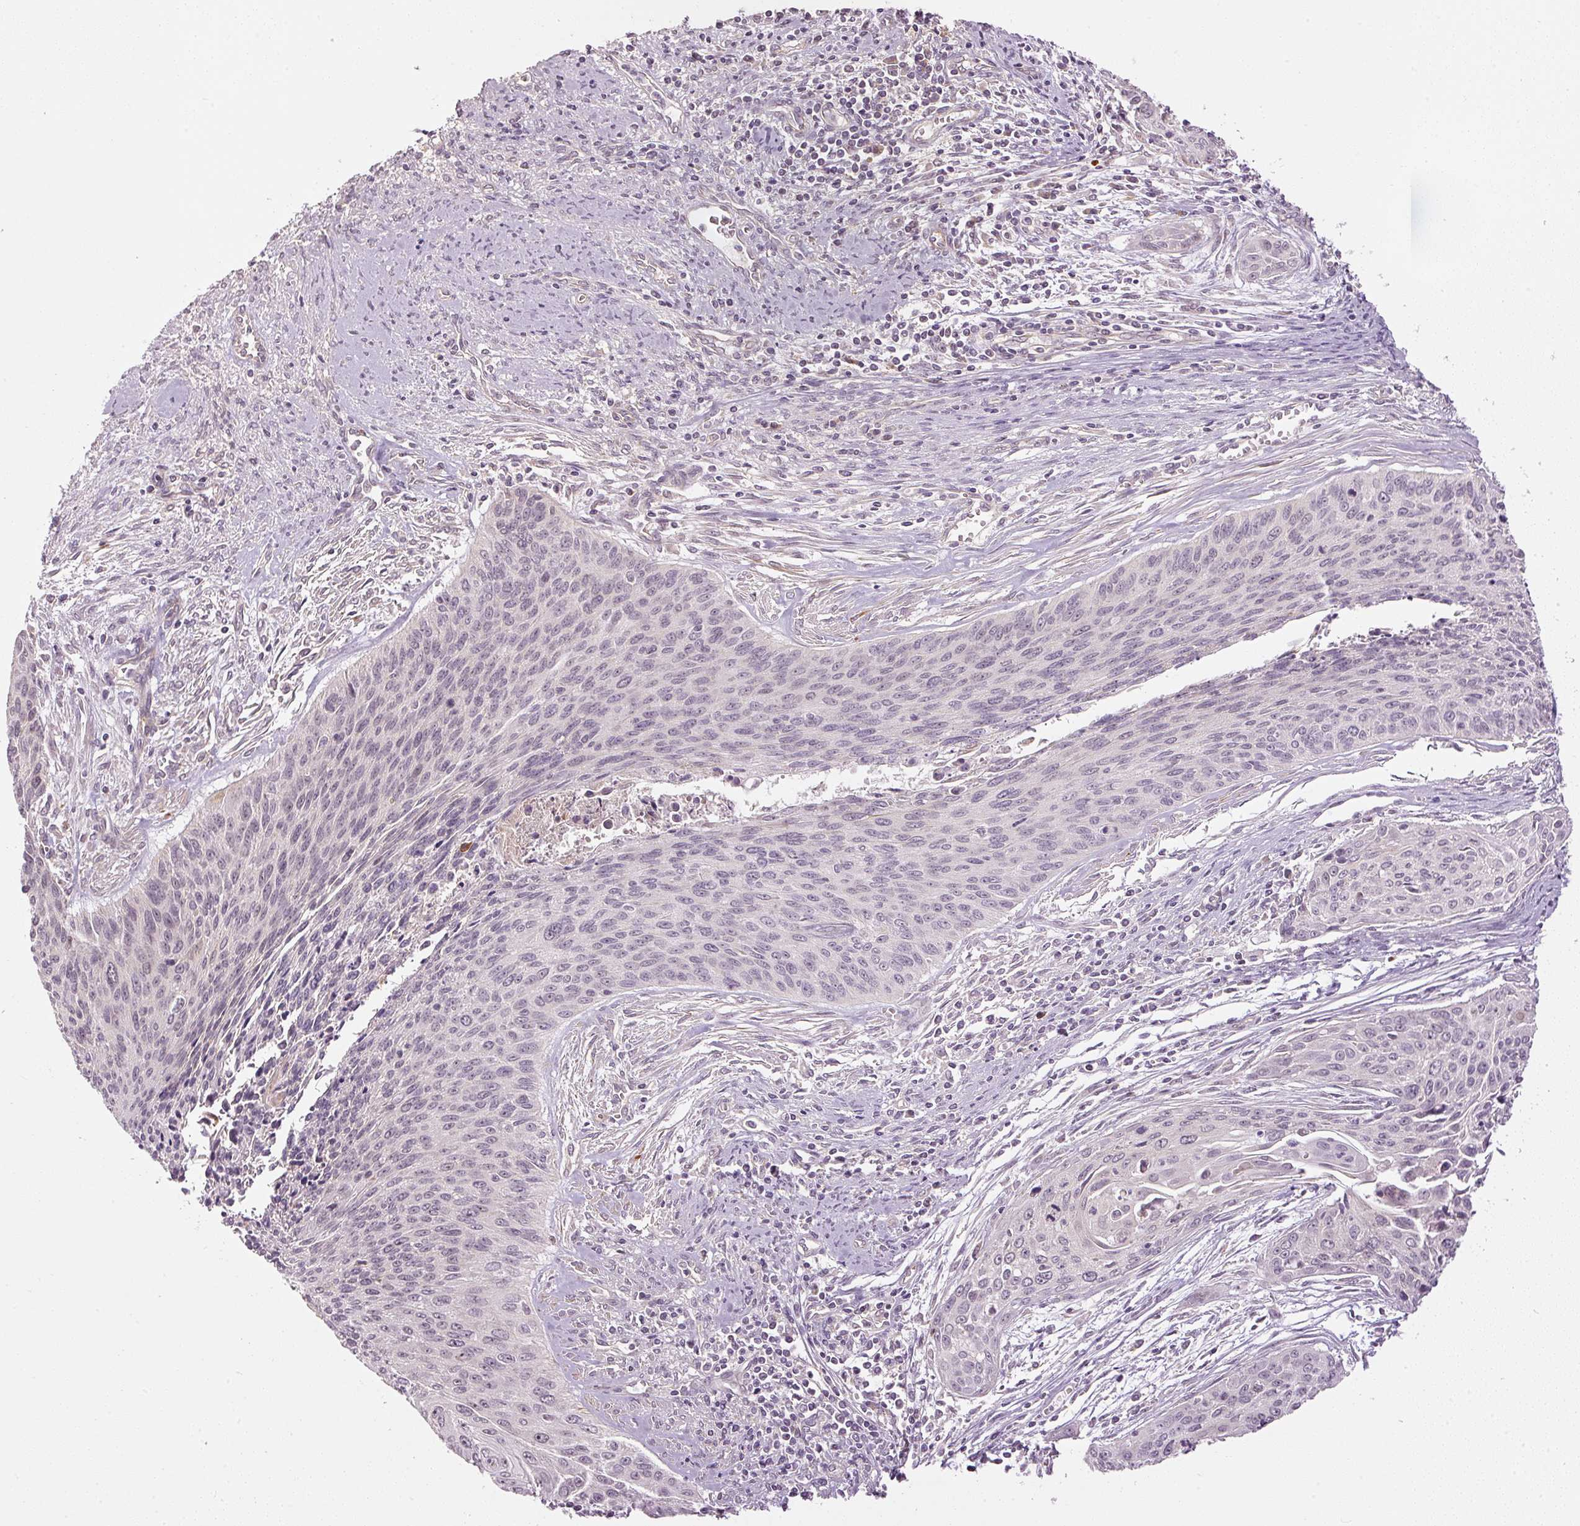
{"staining": {"intensity": "negative", "quantity": "none", "location": "none"}, "tissue": "cervical cancer", "cell_type": "Tumor cells", "image_type": "cancer", "snomed": [{"axis": "morphology", "description": "Squamous cell carcinoma, NOS"}, {"axis": "topography", "description": "Cervix"}], "caption": "This is a histopathology image of IHC staining of cervical squamous cell carcinoma, which shows no expression in tumor cells.", "gene": "CDC20B", "patient": {"sex": "female", "age": 55}}